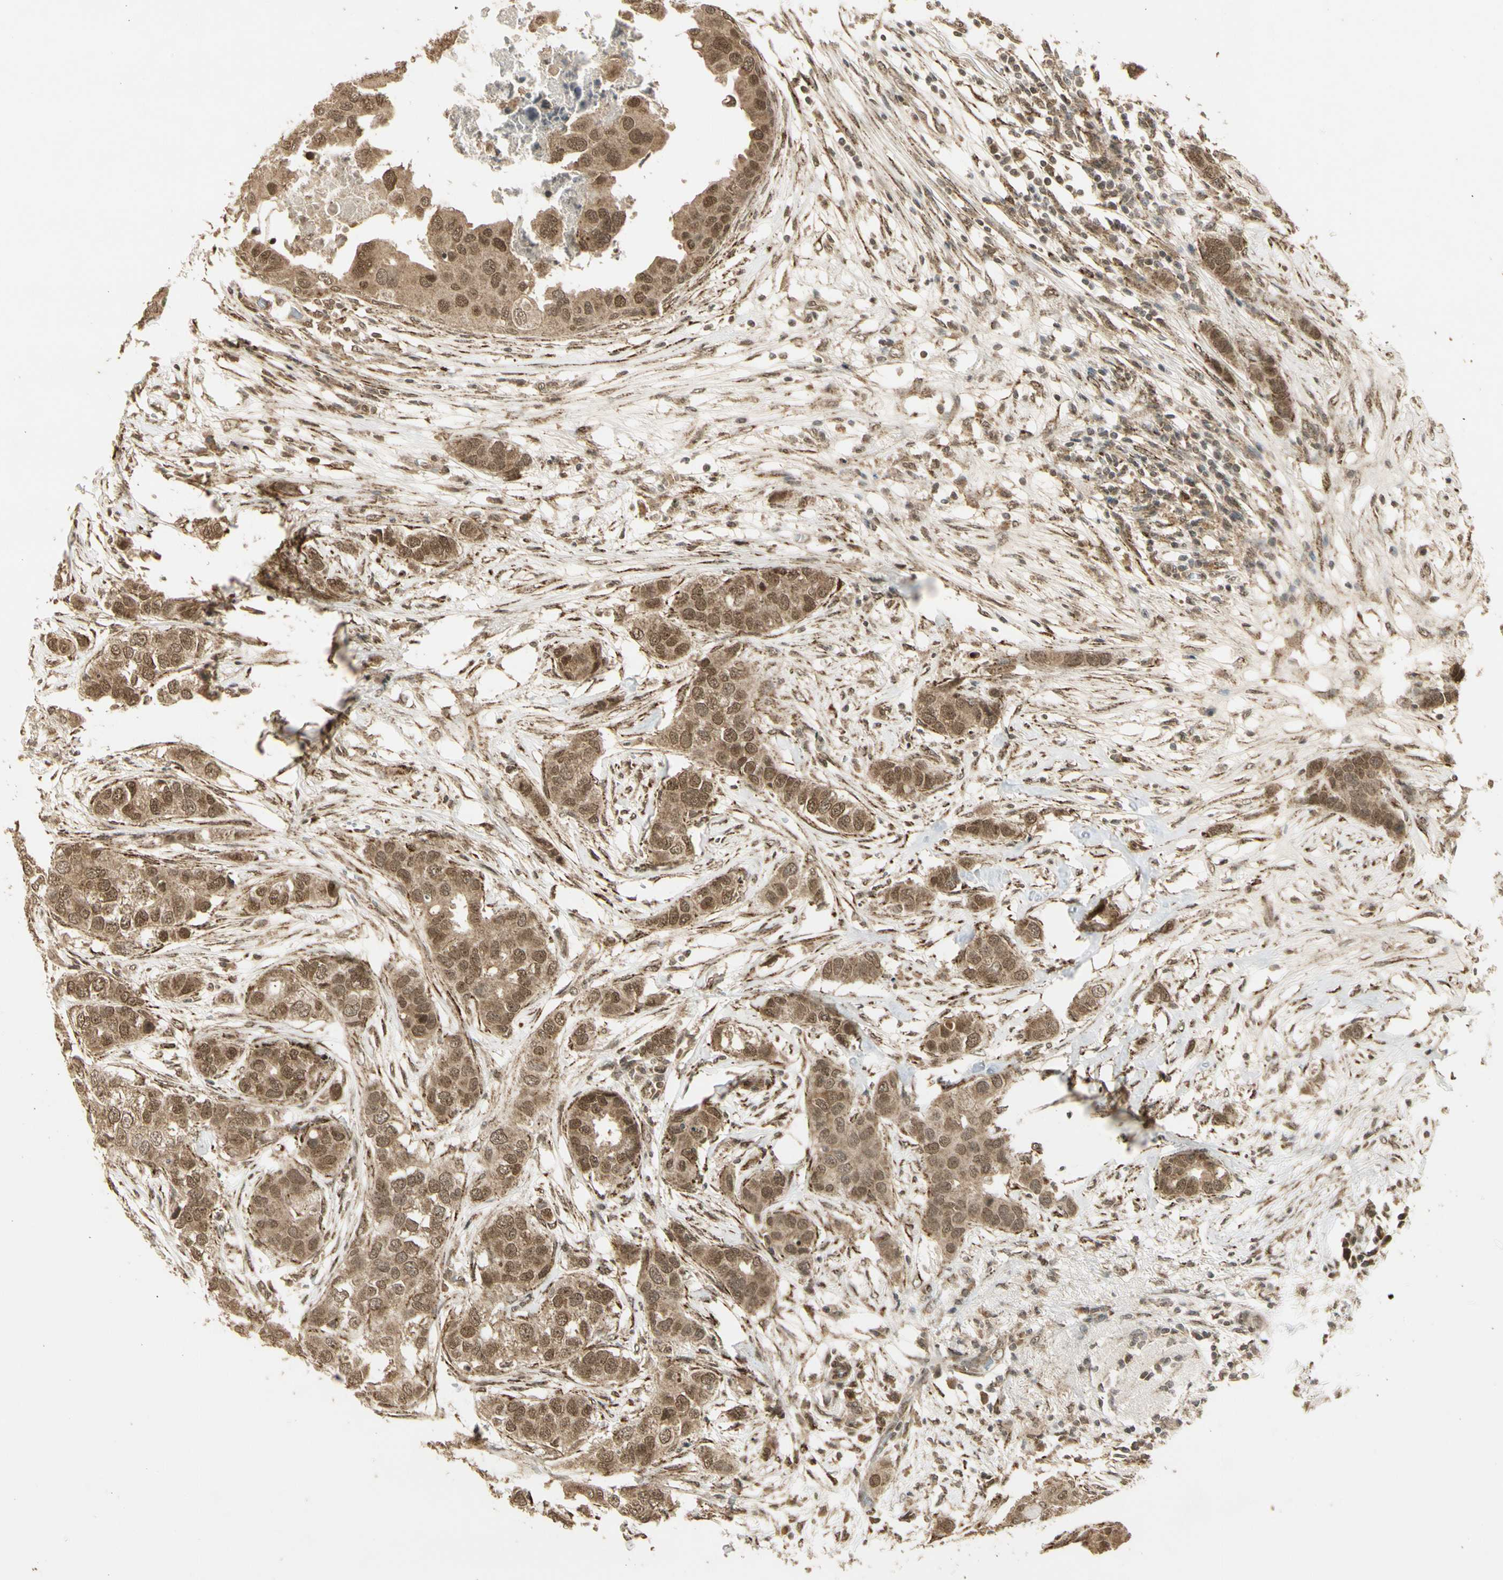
{"staining": {"intensity": "moderate", "quantity": ">75%", "location": "cytoplasmic/membranous,nuclear"}, "tissue": "breast cancer", "cell_type": "Tumor cells", "image_type": "cancer", "snomed": [{"axis": "morphology", "description": "Duct carcinoma"}, {"axis": "topography", "description": "Breast"}], "caption": "Protein expression analysis of human breast cancer (infiltrating ductal carcinoma) reveals moderate cytoplasmic/membranous and nuclear expression in about >75% of tumor cells. The protein is shown in brown color, while the nuclei are stained blue.", "gene": "ZNF135", "patient": {"sex": "female", "age": 50}}